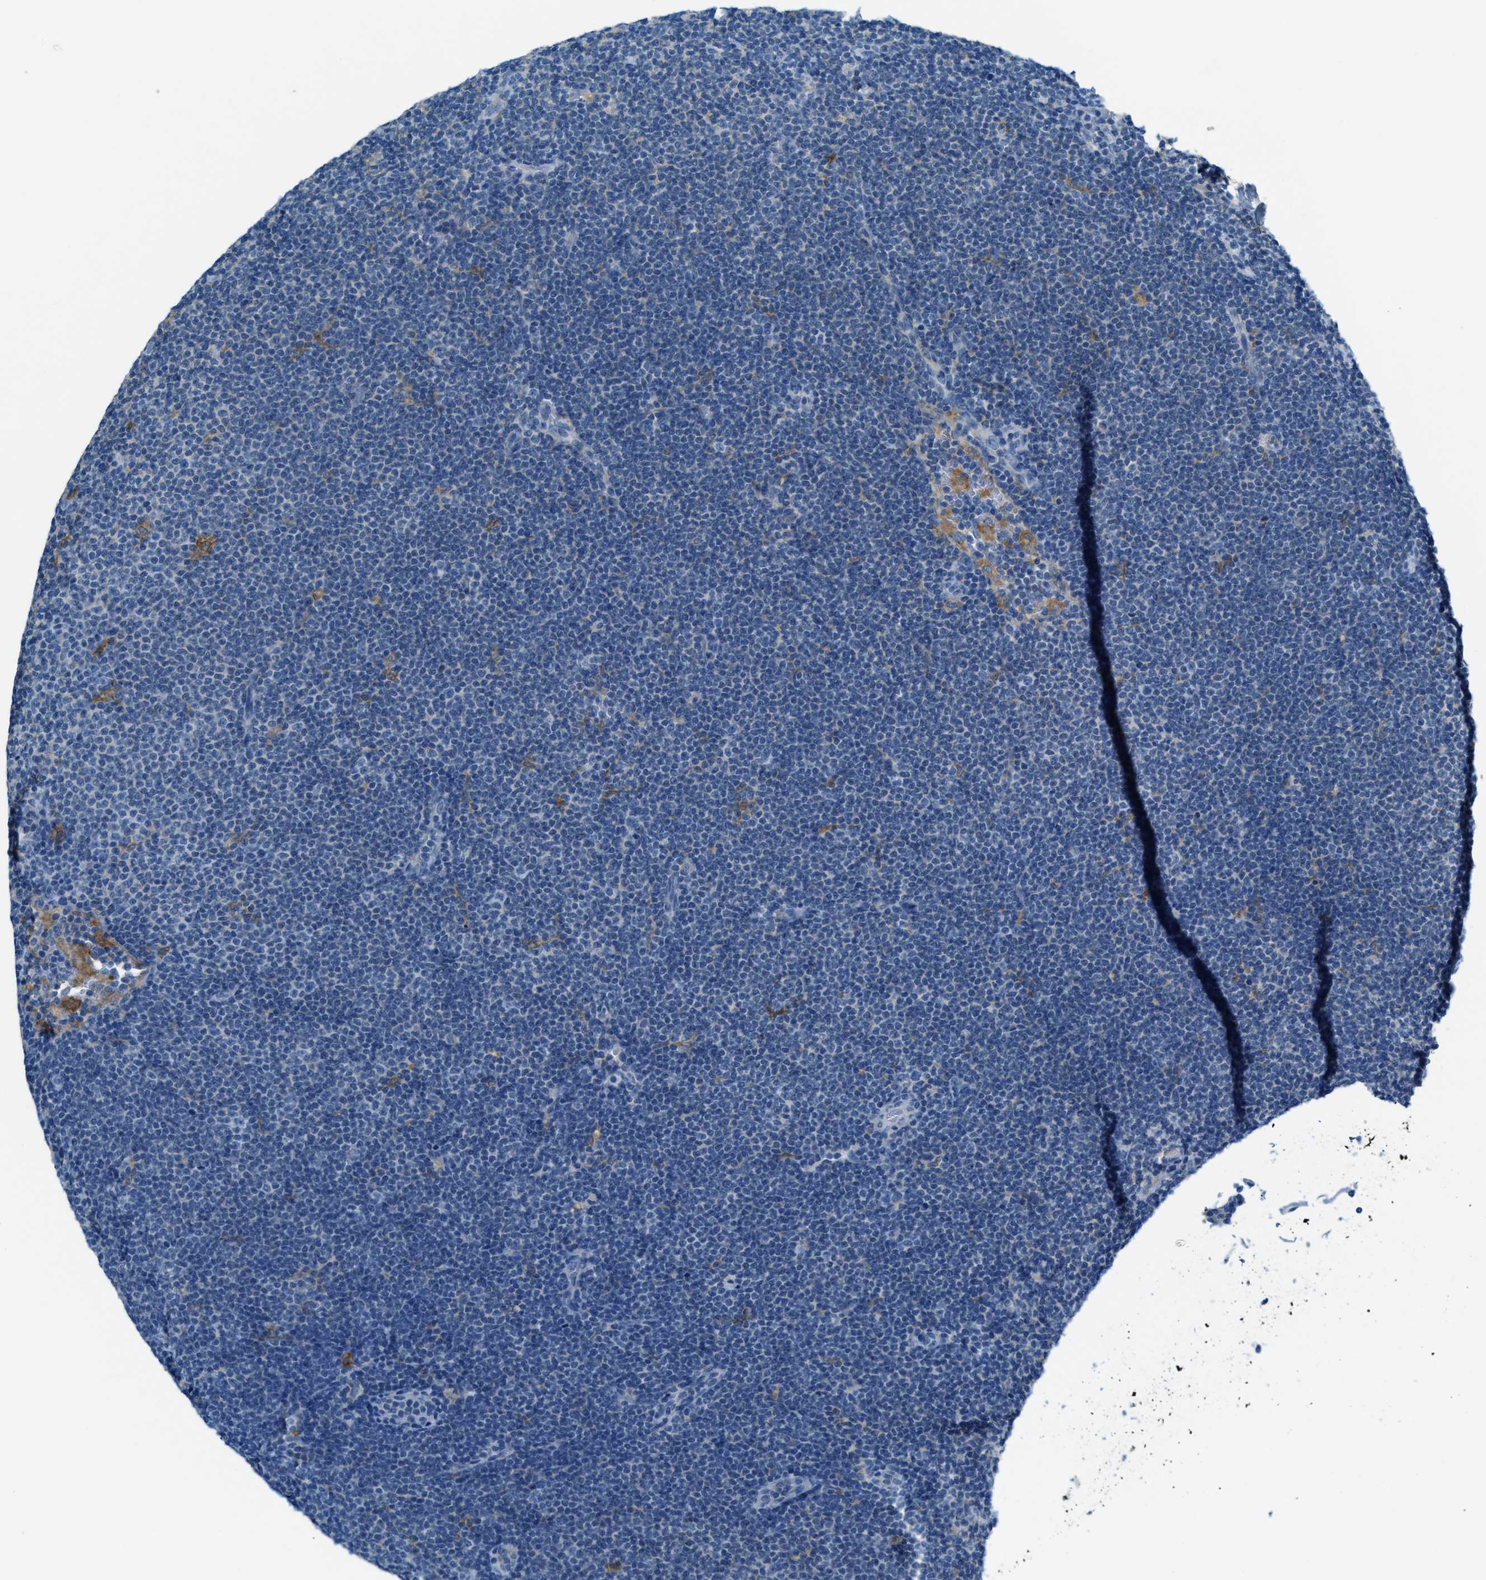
{"staining": {"intensity": "negative", "quantity": "none", "location": "none"}, "tissue": "lymphoma", "cell_type": "Tumor cells", "image_type": "cancer", "snomed": [{"axis": "morphology", "description": "Malignant lymphoma, non-Hodgkin's type, Low grade"}, {"axis": "topography", "description": "Lymph node"}], "caption": "IHC image of lymphoma stained for a protein (brown), which displays no expression in tumor cells. (DAB (3,3'-diaminobenzidine) immunohistochemistry with hematoxylin counter stain).", "gene": "MATCAP2", "patient": {"sex": "female", "age": 53}}